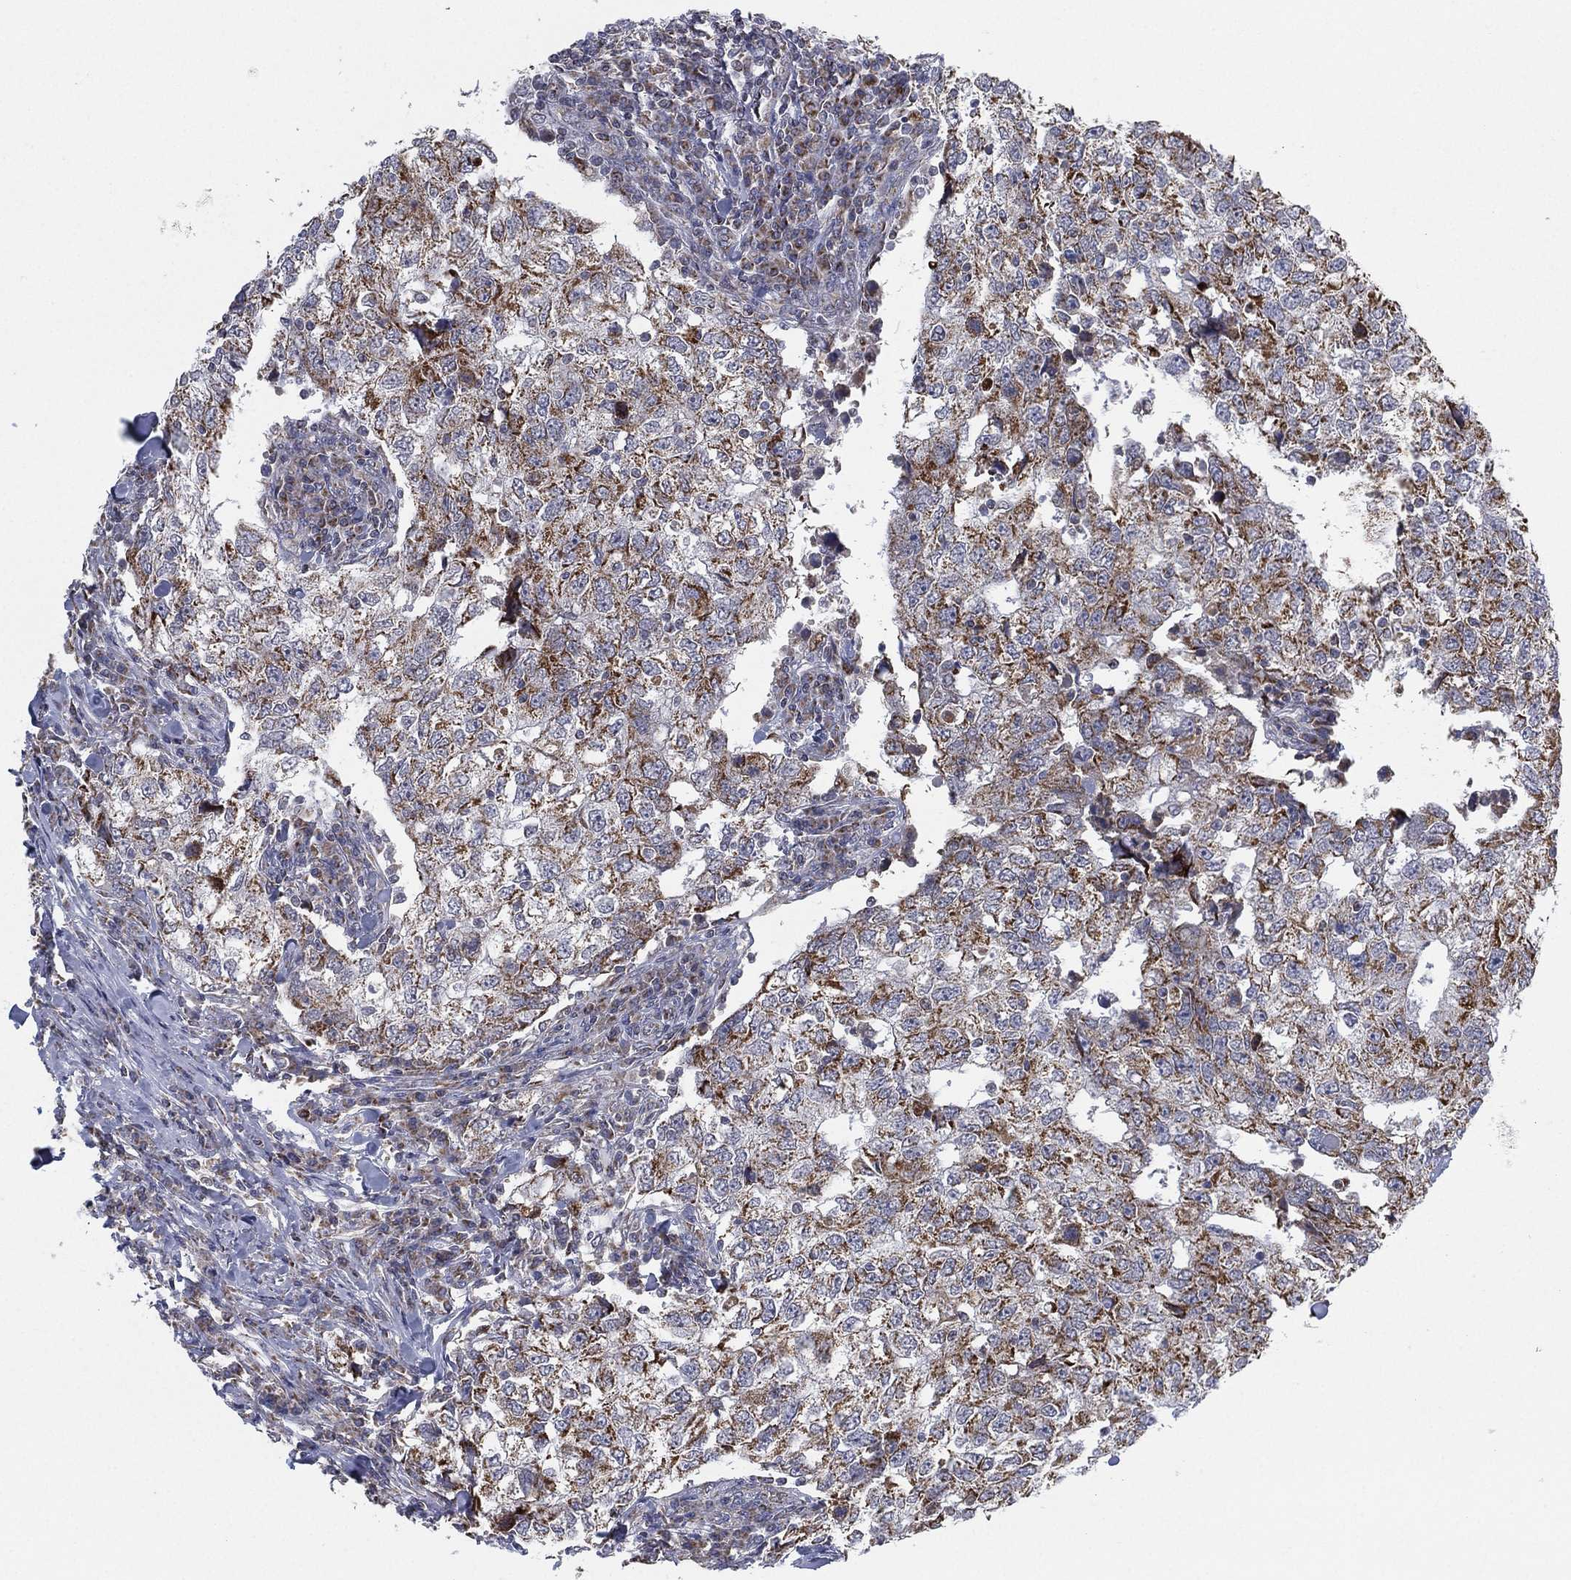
{"staining": {"intensity": "moderate", "quantity": "25%-75%", "location": "cytoplasmic/membranous"}, "tissue": "breast cancer", "cell_type": "Tumor cells", "image_type": "cancer", "snomed": [{"axis": "morphology", "description": "Duct carcinoma"}, {"axis": "topography", "description": "Breast"}], "caption": "Immunohistochemical staining of intraductal carcinoma (breast) demonstrates medium levels of moderate cytoplasmic/membranous expression in about 25%-75% of tumor cells. Immunohistochemistry stains the protein of interest in brown and the nuclei are stained blue.", "gene": "PSMG4", "patient": {"sex": "female", "age": 30}}